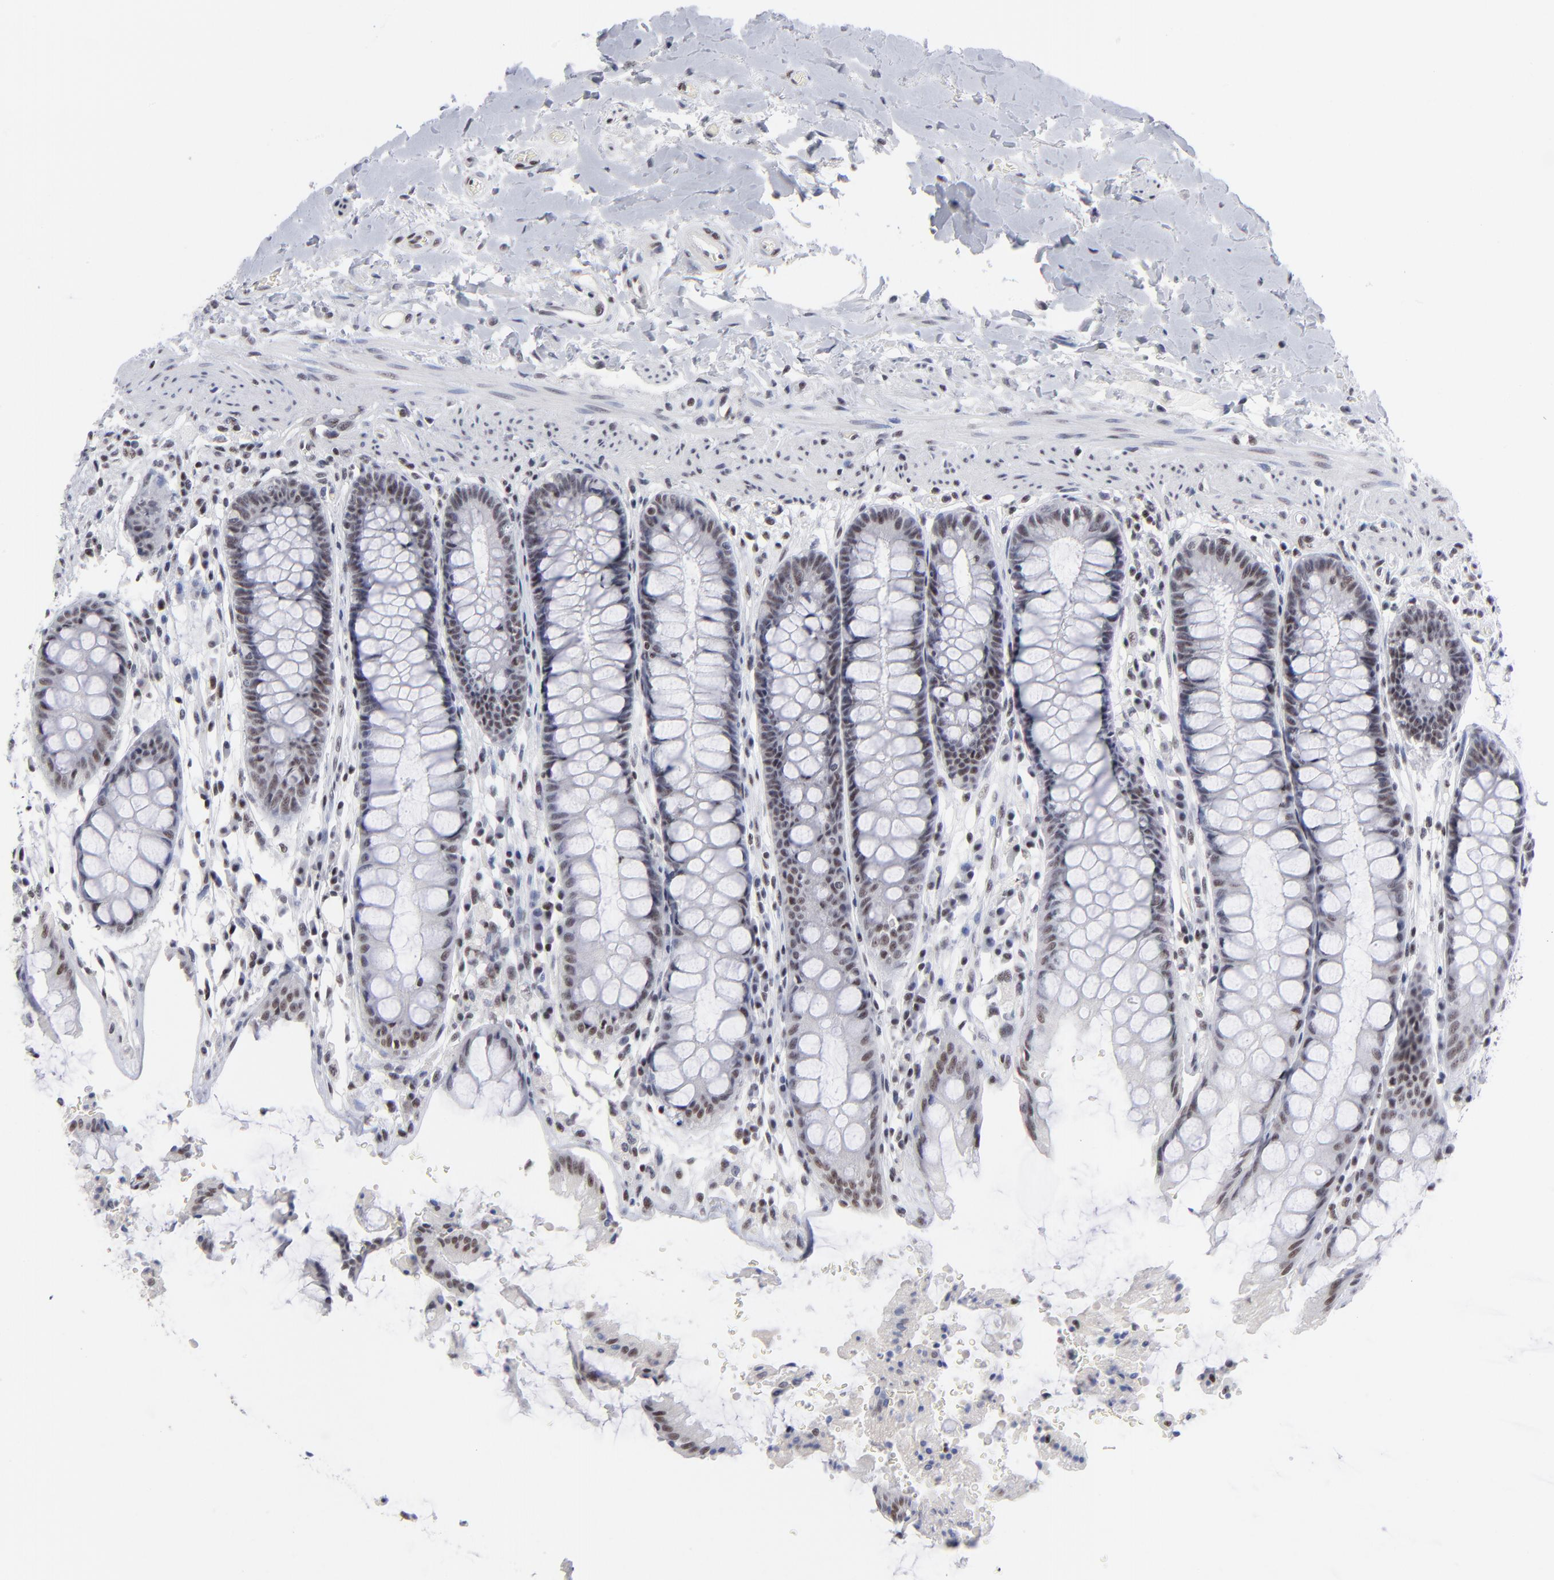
{"staining": {"intensity": "weak", "quantity": "25%-75%", "location": "nuclear"}, "tissue": "rectum", "cell_type": "Glandular cells", "image_type": "normal", "snomed": [{"axis": "morphology", "description": "Normal tissue, NOS"}, {"axis": "topography", "description": "Rectum"}], "caption": "Glandular cells show weak nuclear positivity in about 25%-75% of cells in unremarkable rectum.", "gene": "SP2", "patient": {"sex": "female", "age": 46}}